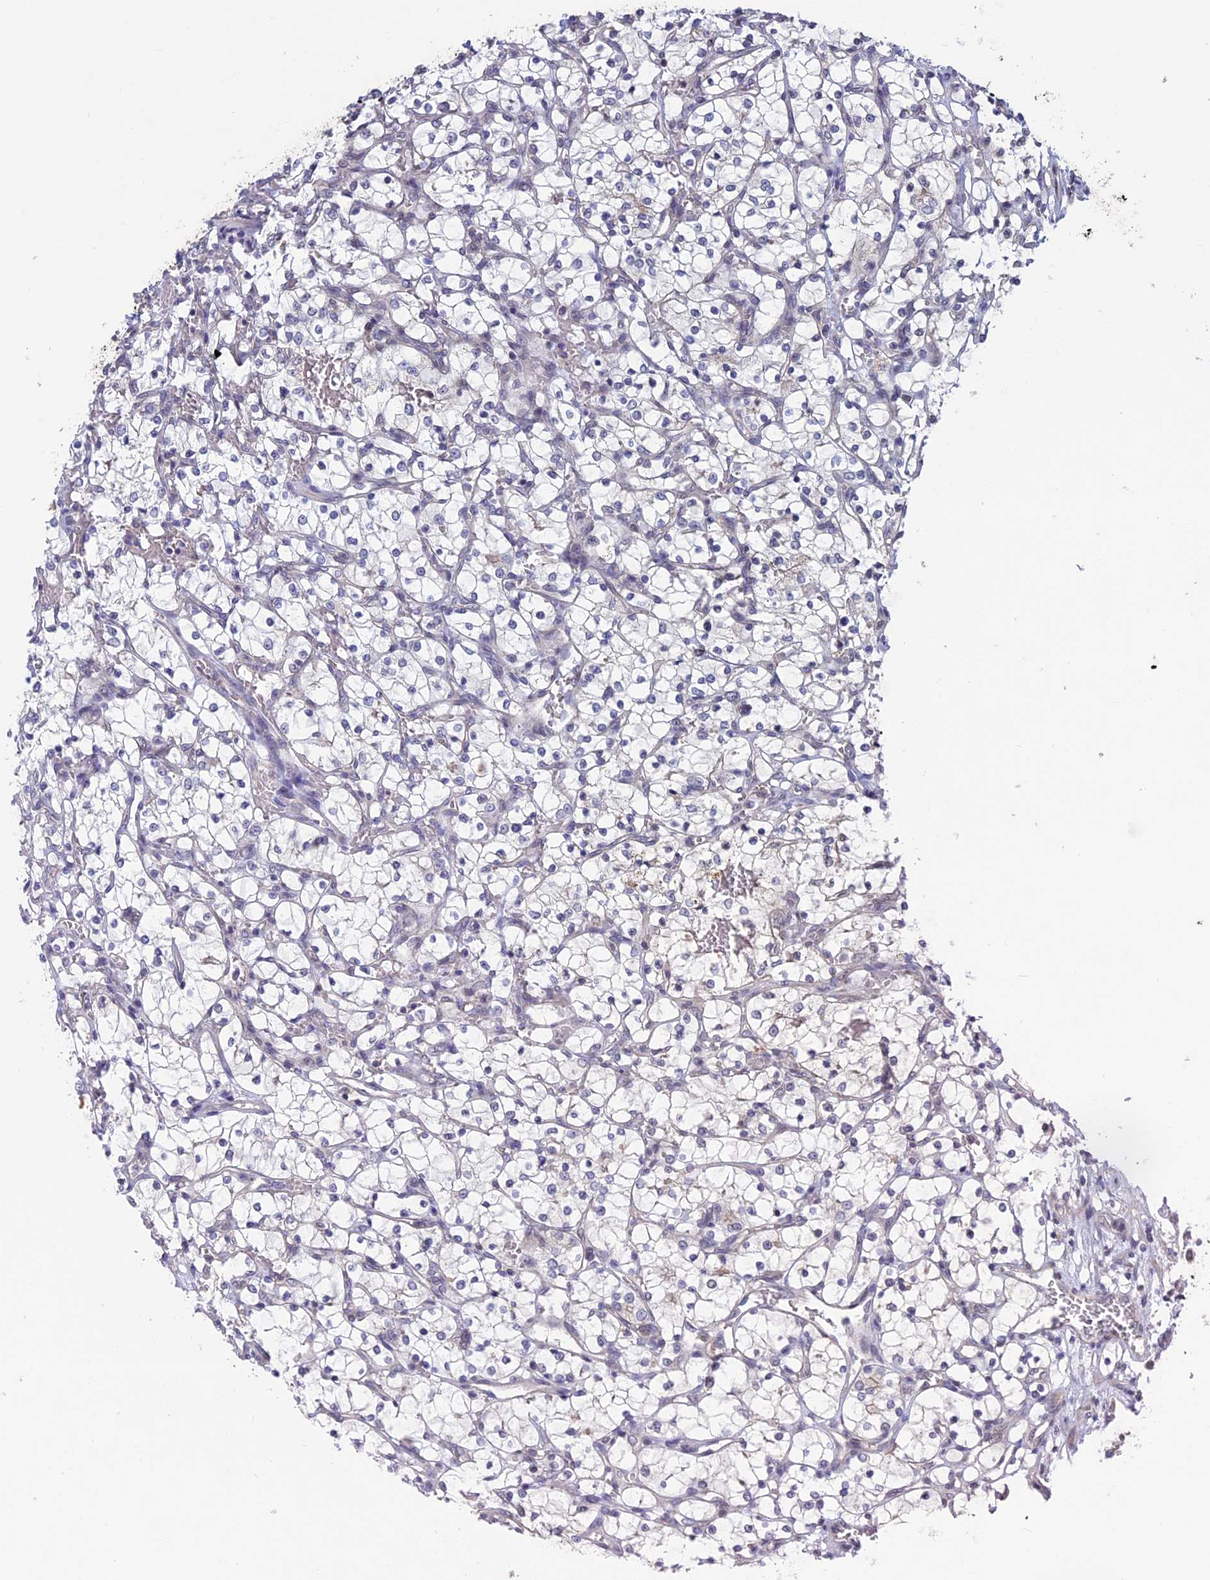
{"staining": {"intensity": "negative", "quantity": "none", "location": "none"}, "tissue": "renal cancer", "cell_type": "Tumor cells", "image_type": "cancer", "snomed": [{"axis": "morphology", "description": "Adenocarcinoma, NOS"}, {"axis": "topography", "description": "Kidney"}], "caption": "Immunohistochemical staining of renal cancer demonstrates no significant staining in tumor cells. (DAB (3,3'-diaminobenzidine) immunohistochemistry visualized using brightfield microscopy, high magnification).", "gene": "SPIRE1", "patient": {"sex": "female", "age": 69}}